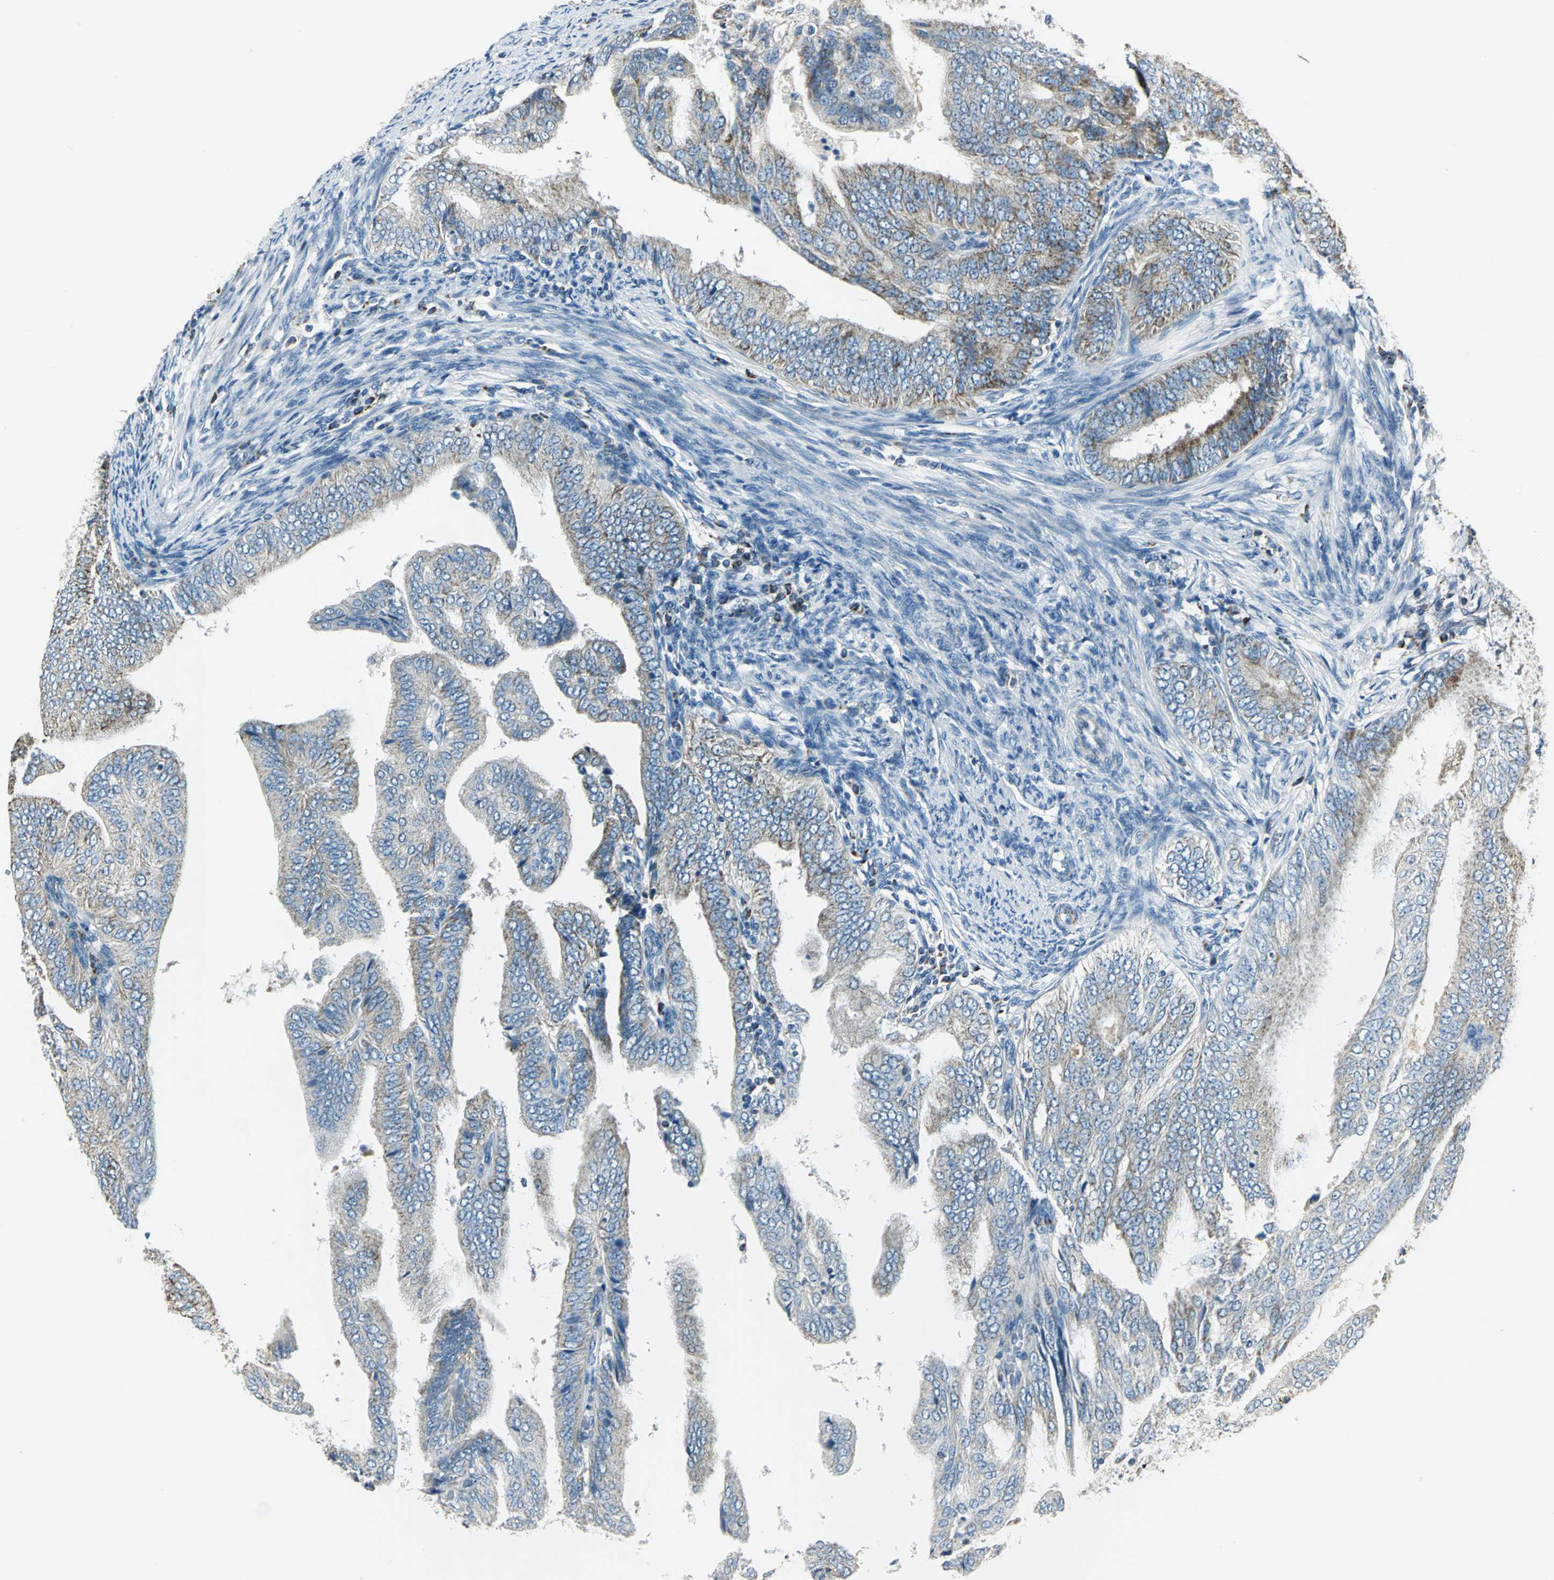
{"staining": {"intensity": "moderate", "quantity": "25%-75%", "location": "cytoplasmic/membranous"}, "tissue": "endometrial cancer", "cell_type": "Tumor cells", "image_type": "cancer", "snomed": [{"axis": "morphology", "description": "Adenocarcinoma, NOS"}, {"axis": "topography", "description": "Endometrium"}], "caption": "Immunohistochemistry (IHC) of endometrial cancer shows medium levels of moderate cytoplasmic/membranous staining in approximately 25%-75% of tumor cells.", "gene": "ACADM", "patient": {"sex": "female", "age": 58}}